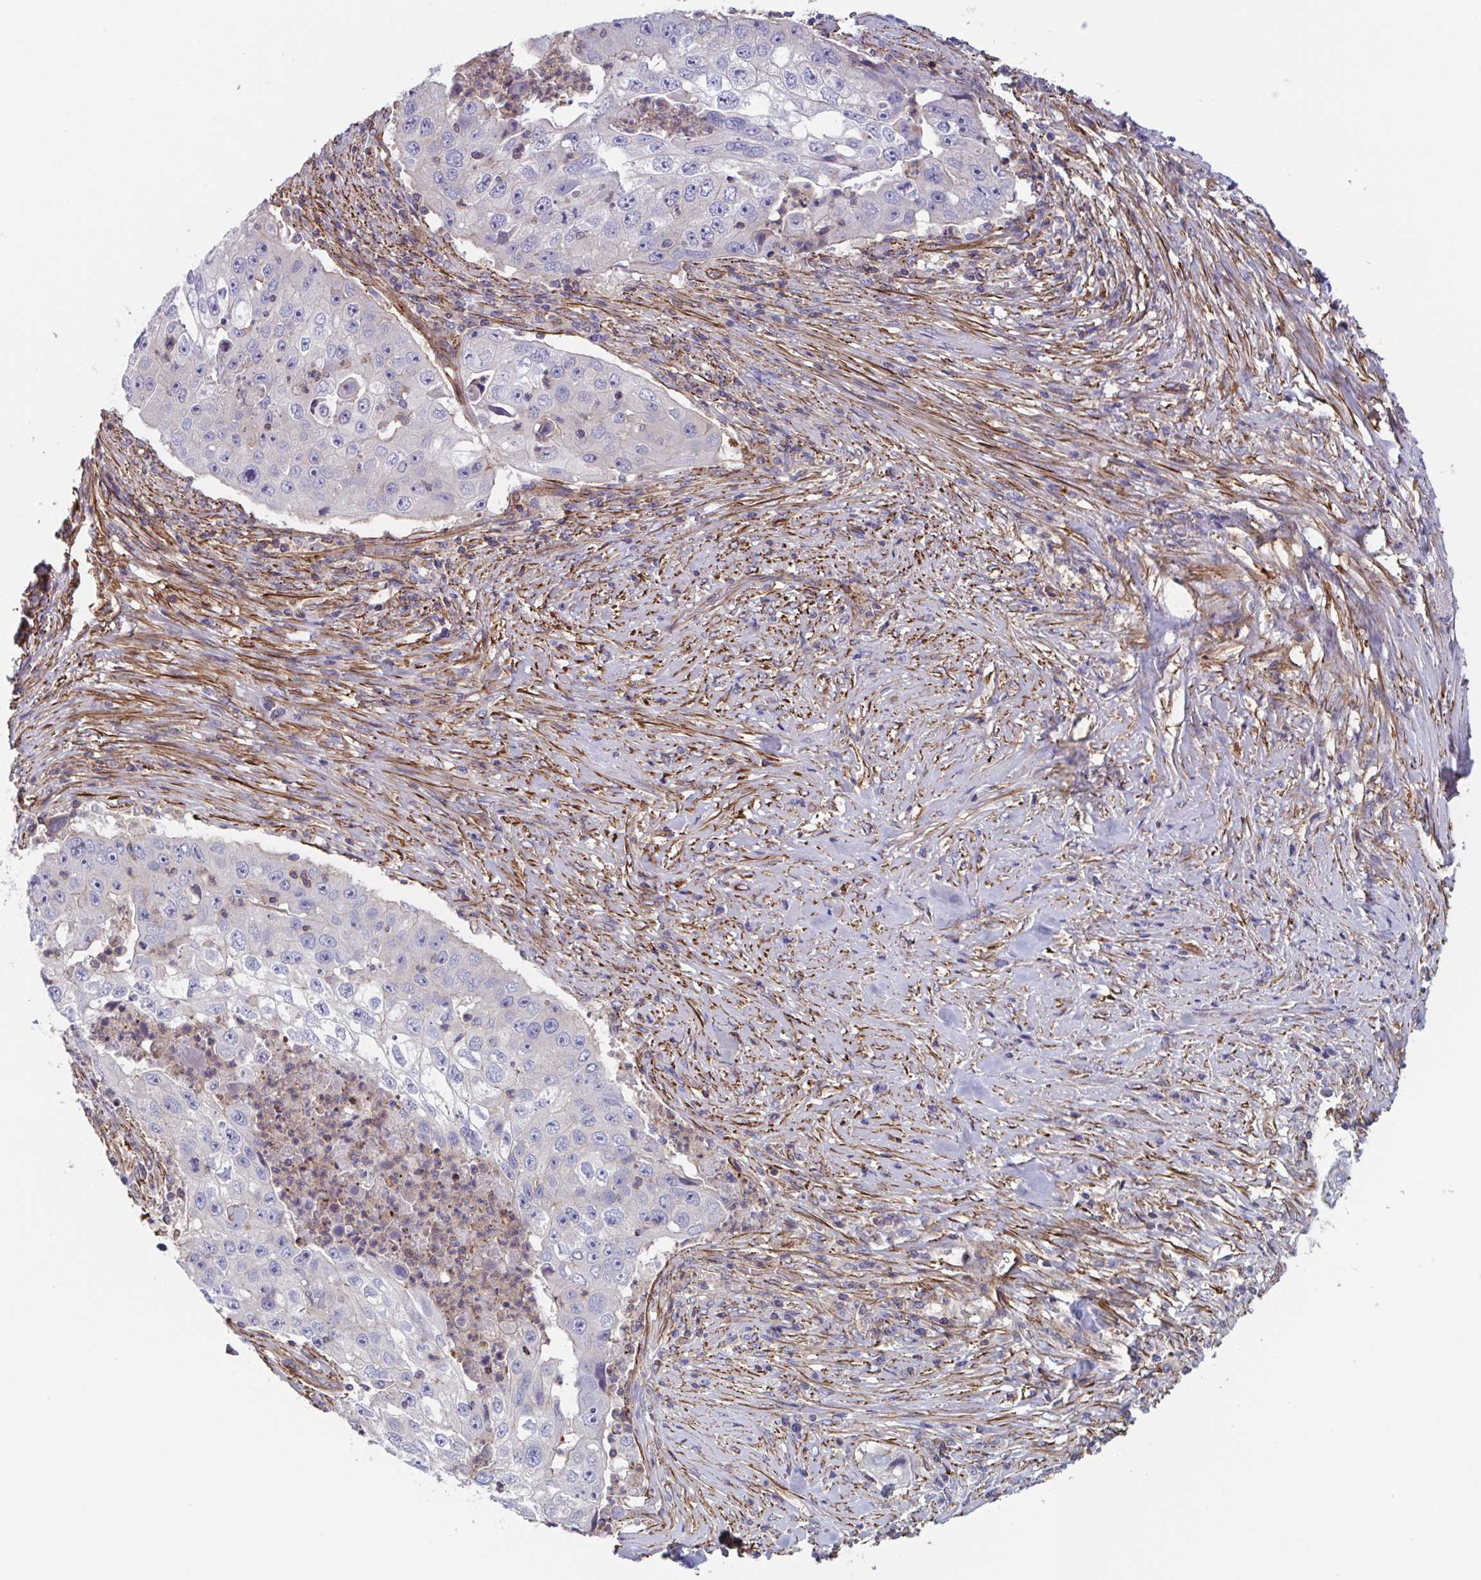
{"staining": {"intensity": "negative", "quantity": "none", "location": "none"}, "tissue": "lung cancer", "cell_type": "Tumor cells", "image_type": "cancer", "snomed": [{"axis": "morphology", "description": "Squamous cell carcinoma, NOS"}, {"axis": "topography", "description": "Lung"}], "caption": "This is an immunohistochemistry photomicrograph of lung cancer. There is no positivity in tumor cells.", "gene": "SHISA7", "patient": {"sex": "male", "age": 64}}